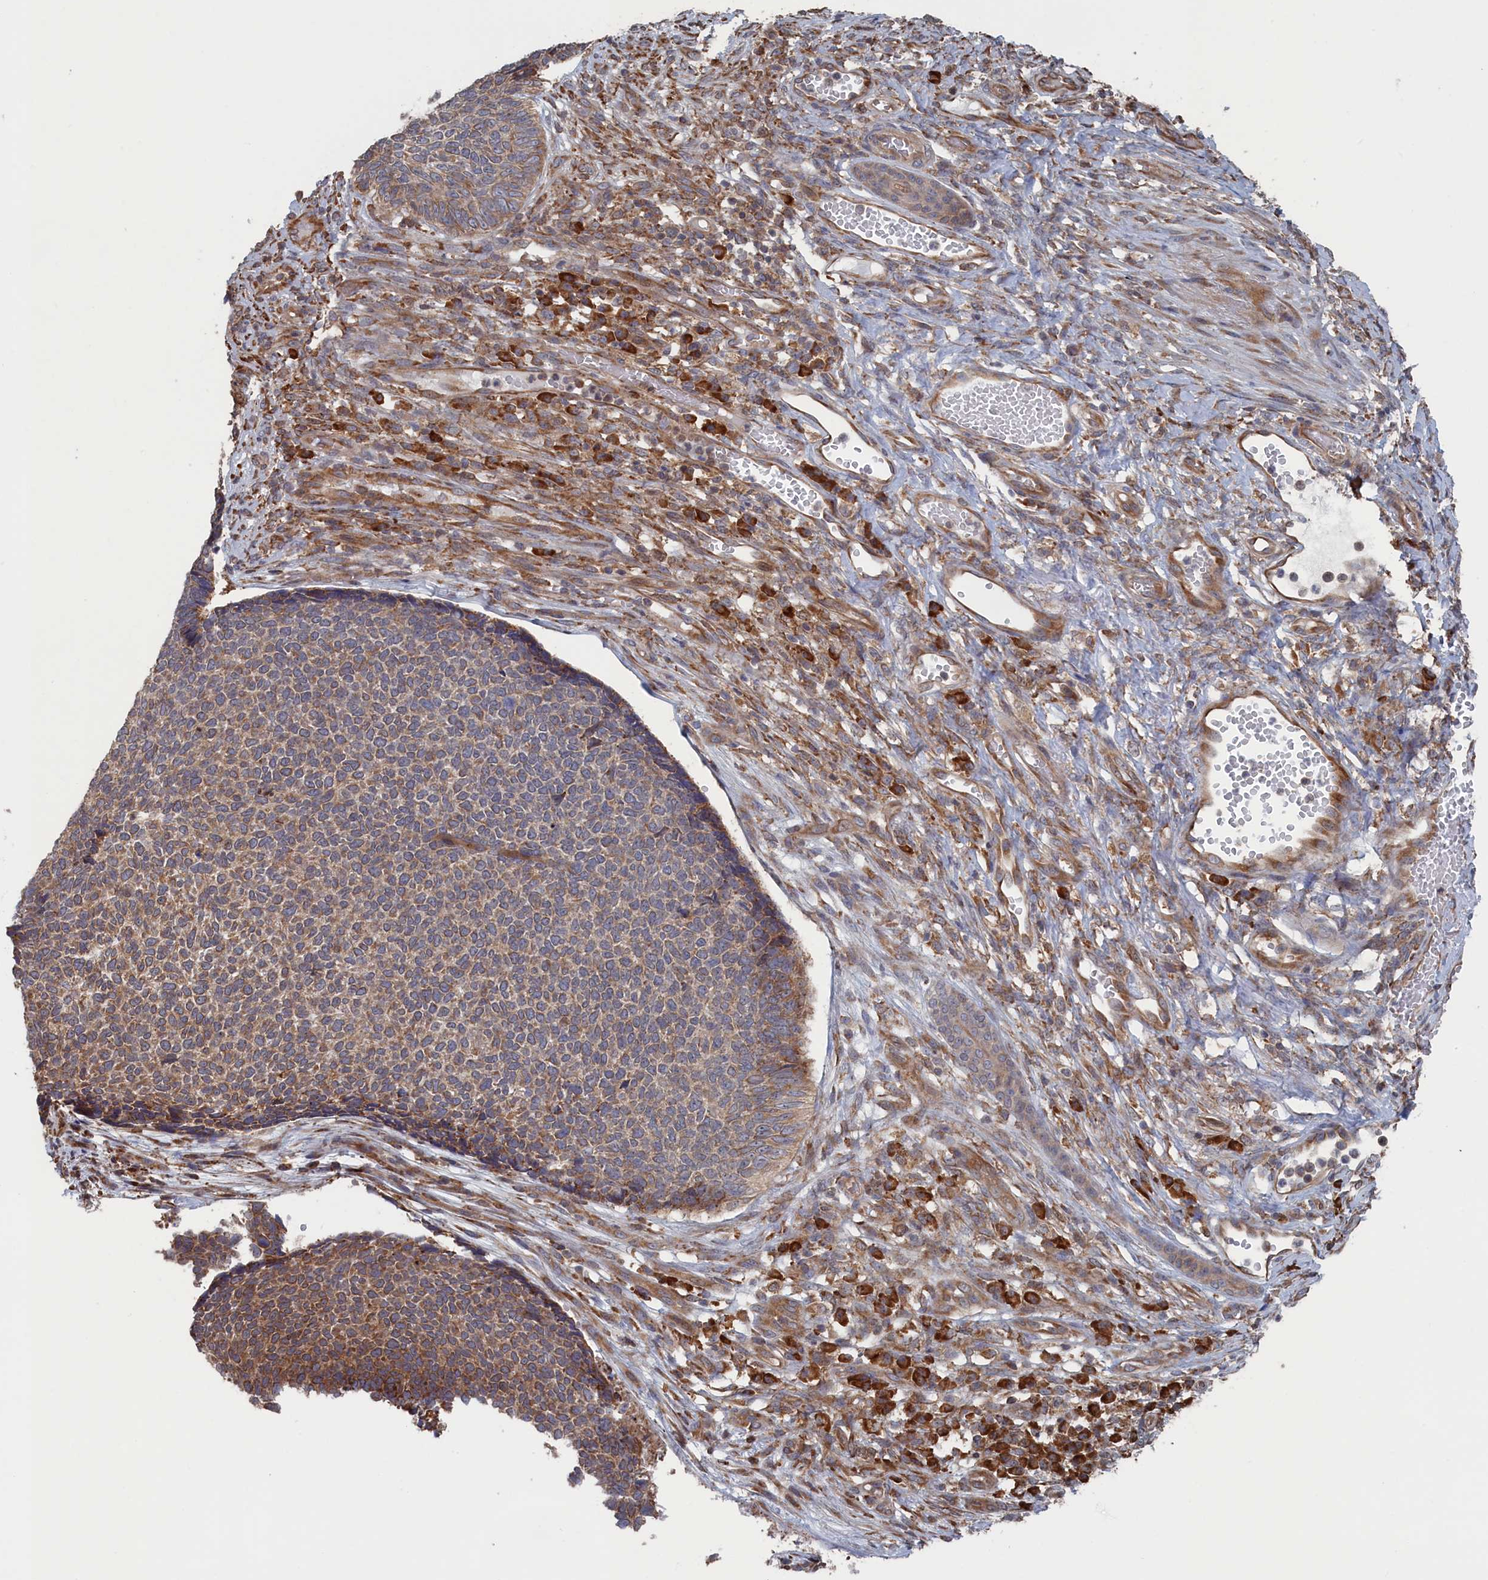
{"staining": {"intensity": "weak", "quantity": ">75%", "location": "cytoplasmic/membranous"}, "tissue": "skin cancer", "cell_type": "Tumor cells", "image_type": "cancer", "snomed": [{"axis": "morphology", "description": "Basal cell carcinoma"}, {"axis": "topography", "description": "Skin"}], "caption": "Skin basal cell carcinoma stained for a protein reveals weak cytoplasmic/membranous positivity in tumor cells.", "gene": "BPIFB6", "patient": {"sex": "female", "age": 84}}